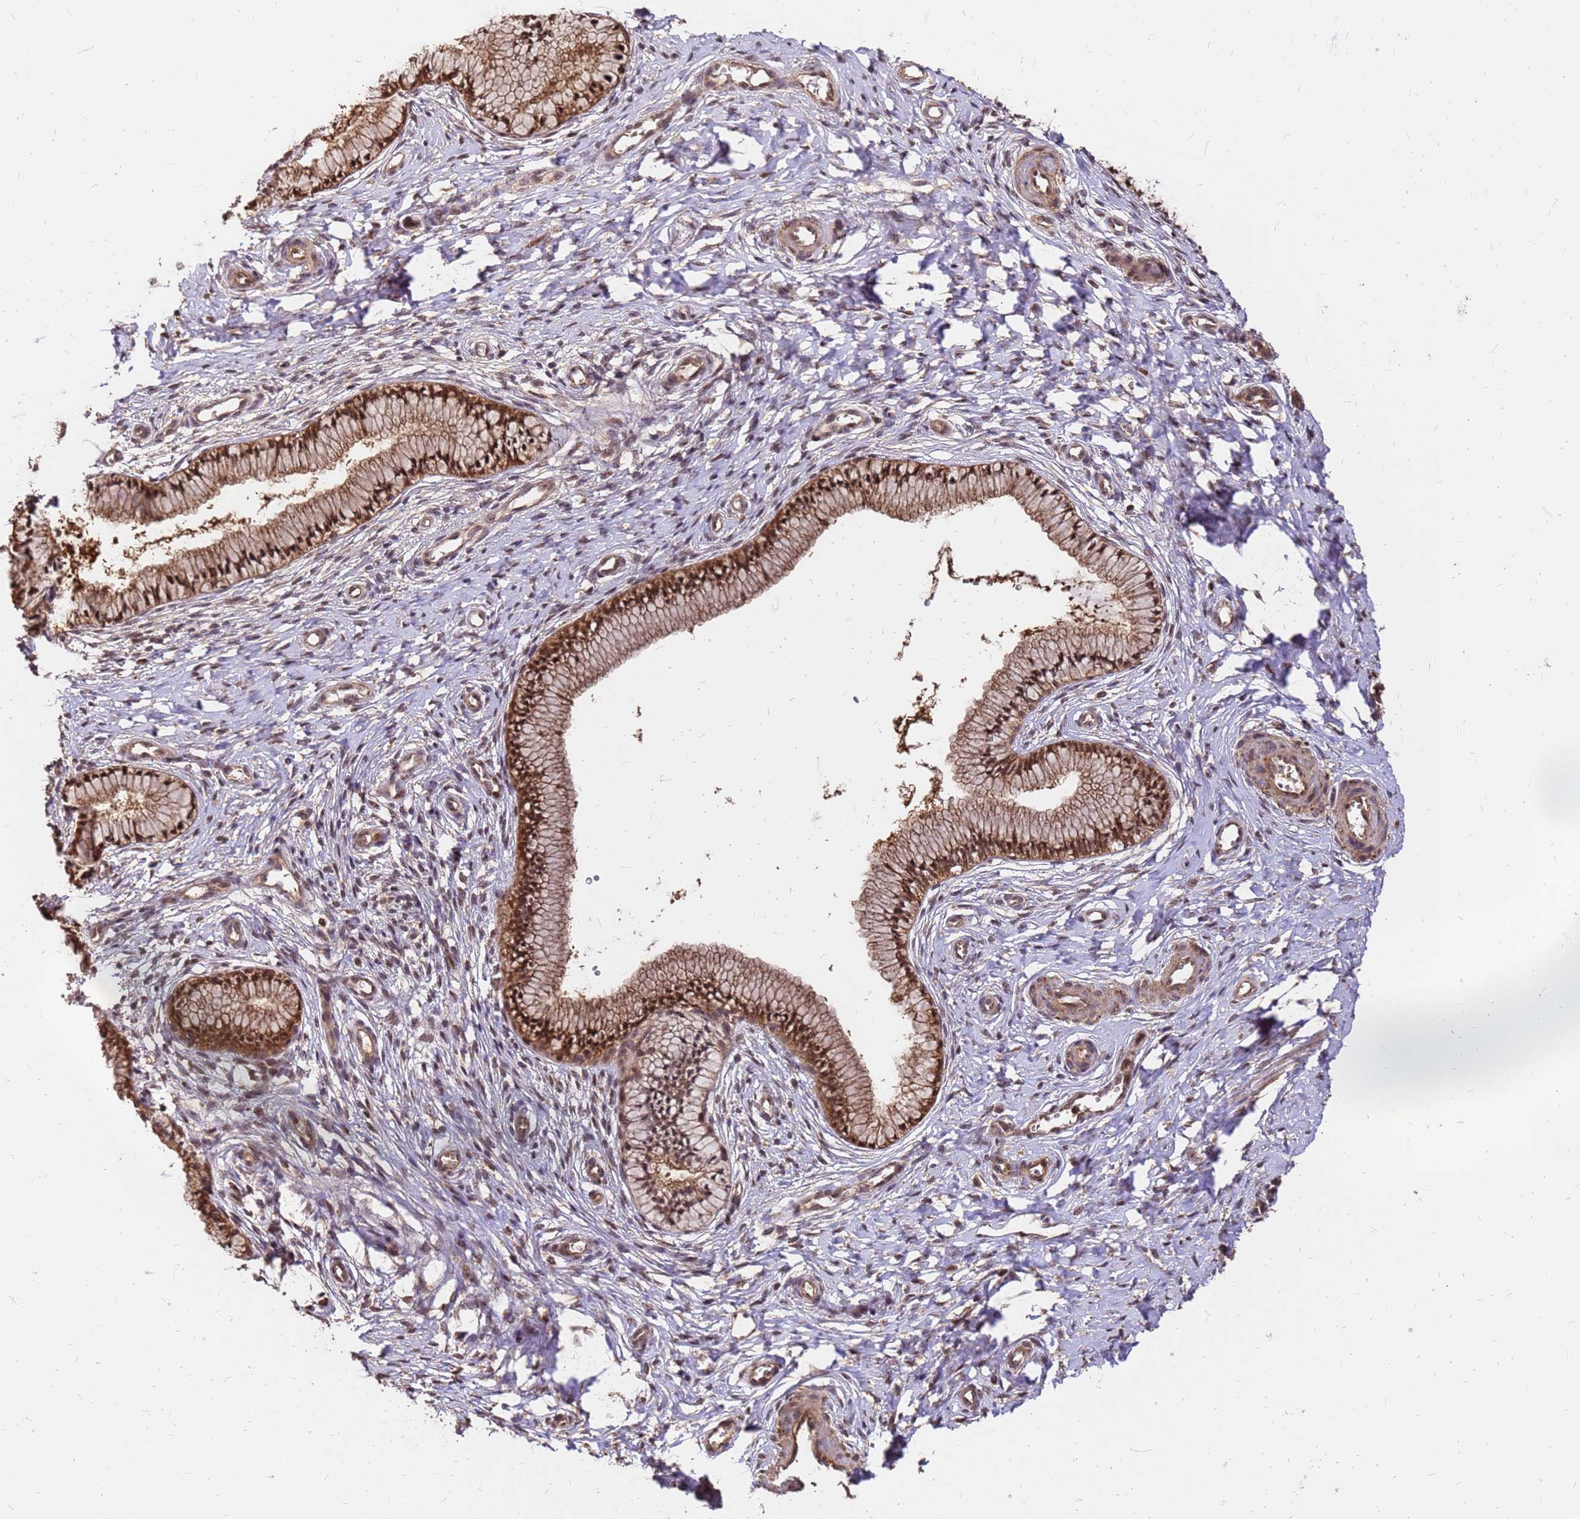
{"staining": {"intensity": "strong", "quantity": ">75%", "location": "cytoplasmic/membranous,nuclear"}, "tissue": "cervix", "cell_type": "Glandular cells", "image_type": "normal", "snomed": [{"axis": "morphology", "description": "Normal tissue, NOS"}, {"axis": "topography", "description": "Cervix"}], "caption": "Strong cytoplasmic/membranous,nuclear protein staining is present in approximately >75% of glandular cells in cervix.", "gene": "GPATCH8", "patient": {"sex": "female", "age": 36}}